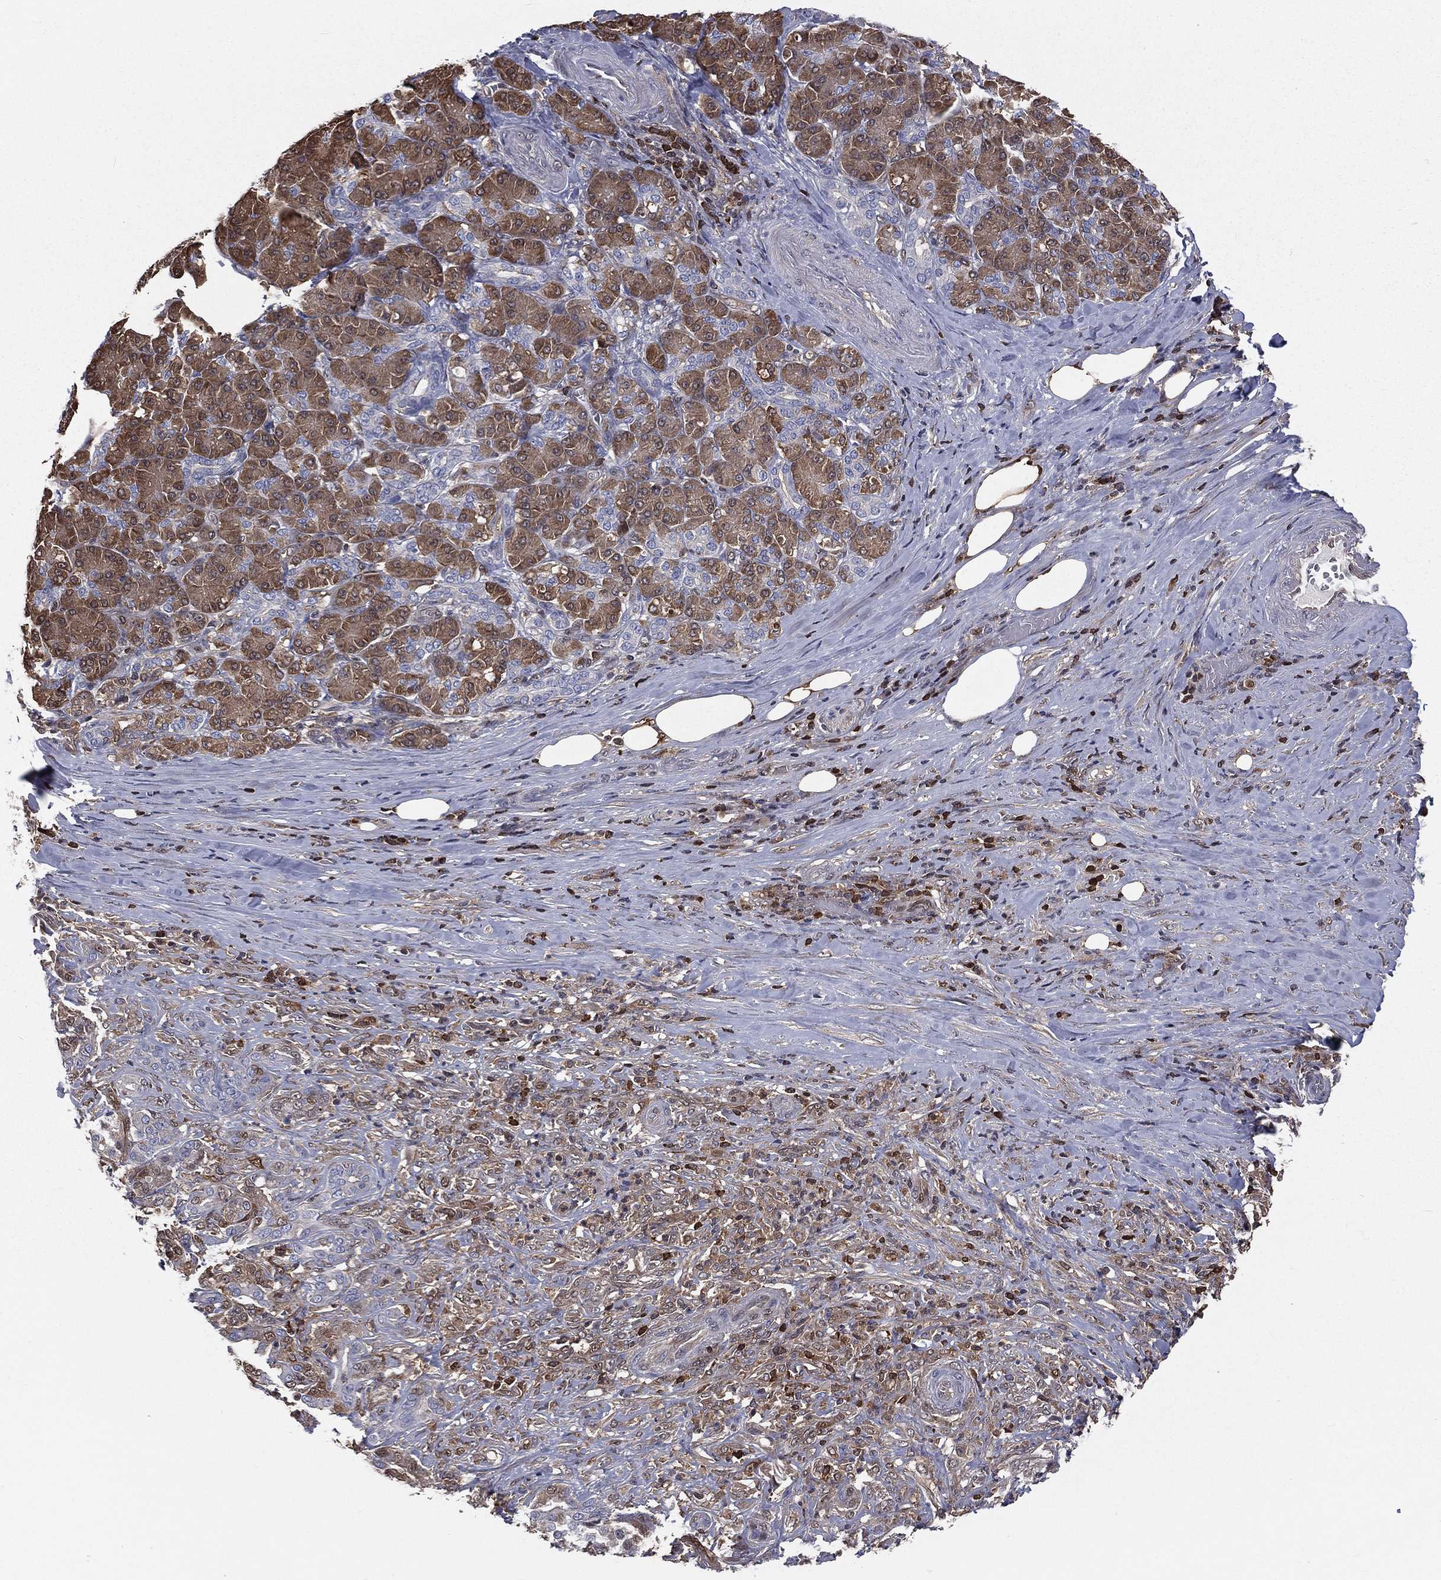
{"staining": {"intensity": "moderate", "quantity": "25%-75%", "location": "cytoplasmic/membranous"}, "tissue": "pancreatic cancer", "cell_type": "Tumor cells", "image_type": "cancer", "snomed": [{"axis": "morphology", "description": "Normal tissue, NOS"}, {"axis": "morphology", "description": "Inflammation, NOS"}, {"axis": "morphology", "description": "Adenocarcinoma, NOS"}, {"axis": "topography", "description": "Pancreas"}], "caption": "The histopathology image displays immunohistochemical staining of pancreatic adenocarcinoma. There is moderate cytoplasmic/membranous staining is seen in about 25%-75% of tumor cells. (IHC, brightfield microscopy, high magnification).", "gene": "TBC1D2", "patient": {"sex": "male", "age": 57}}